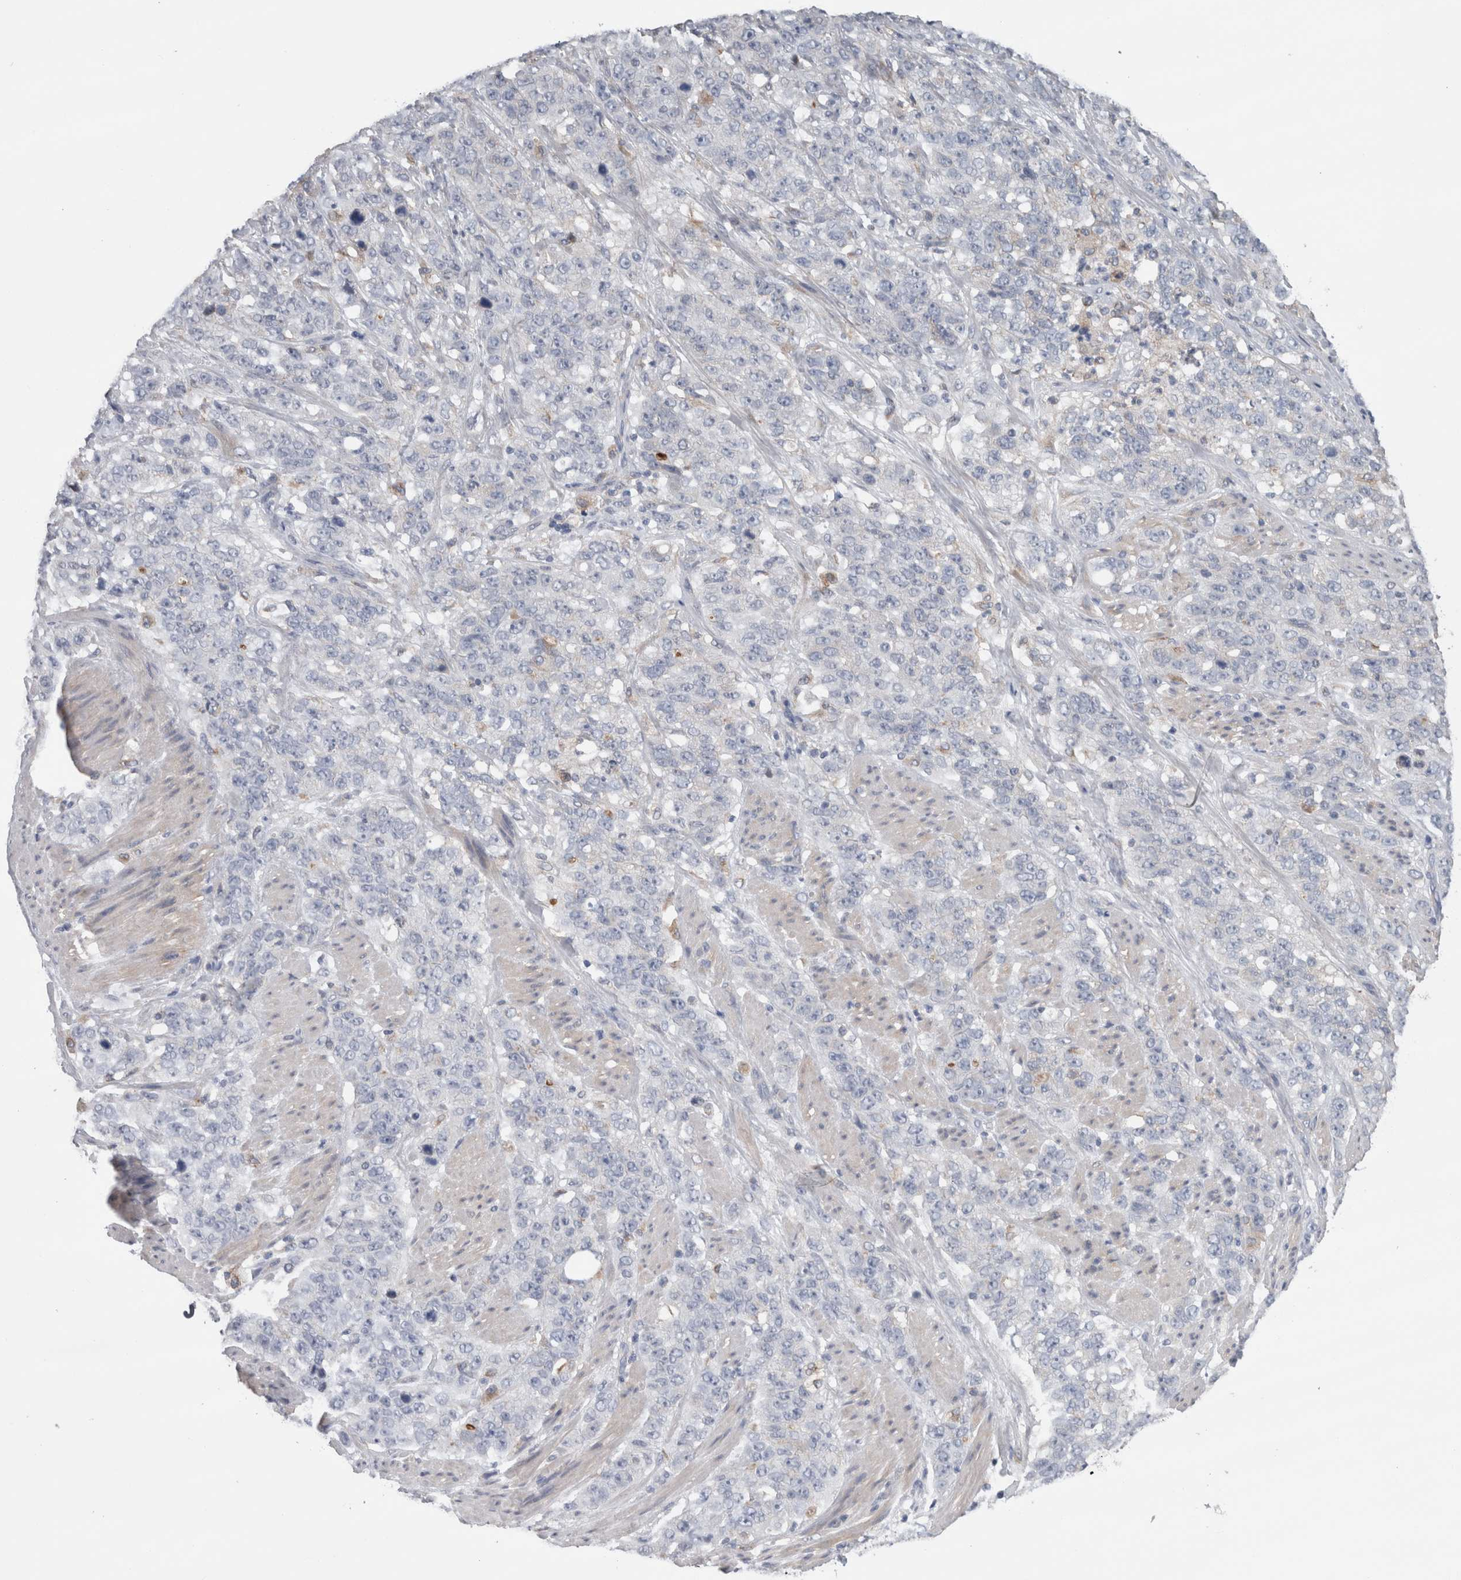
{"staining": {"intensity": "negative", "quantity": "none", "location": "none"}, "tissue": "stomach cancer", "cell_type": "Tumor cells", "image_type": "cancer", "snomed": [{"axis": "morphology", "description": "Adenocarcinoma, NOS"}, {"axis": "topography", "description": "Stomach"}], "caption": "High magnification brightfield microscopy of stomach adenocarcinoma stained with DAB (3,3'-diaminobenzidine) (brown) and counterstained with hematoxylin (blue): tumor cells show no significant positivity.", "gene": "GDAP1", "patient": {"sex": "male", "age": 48}}